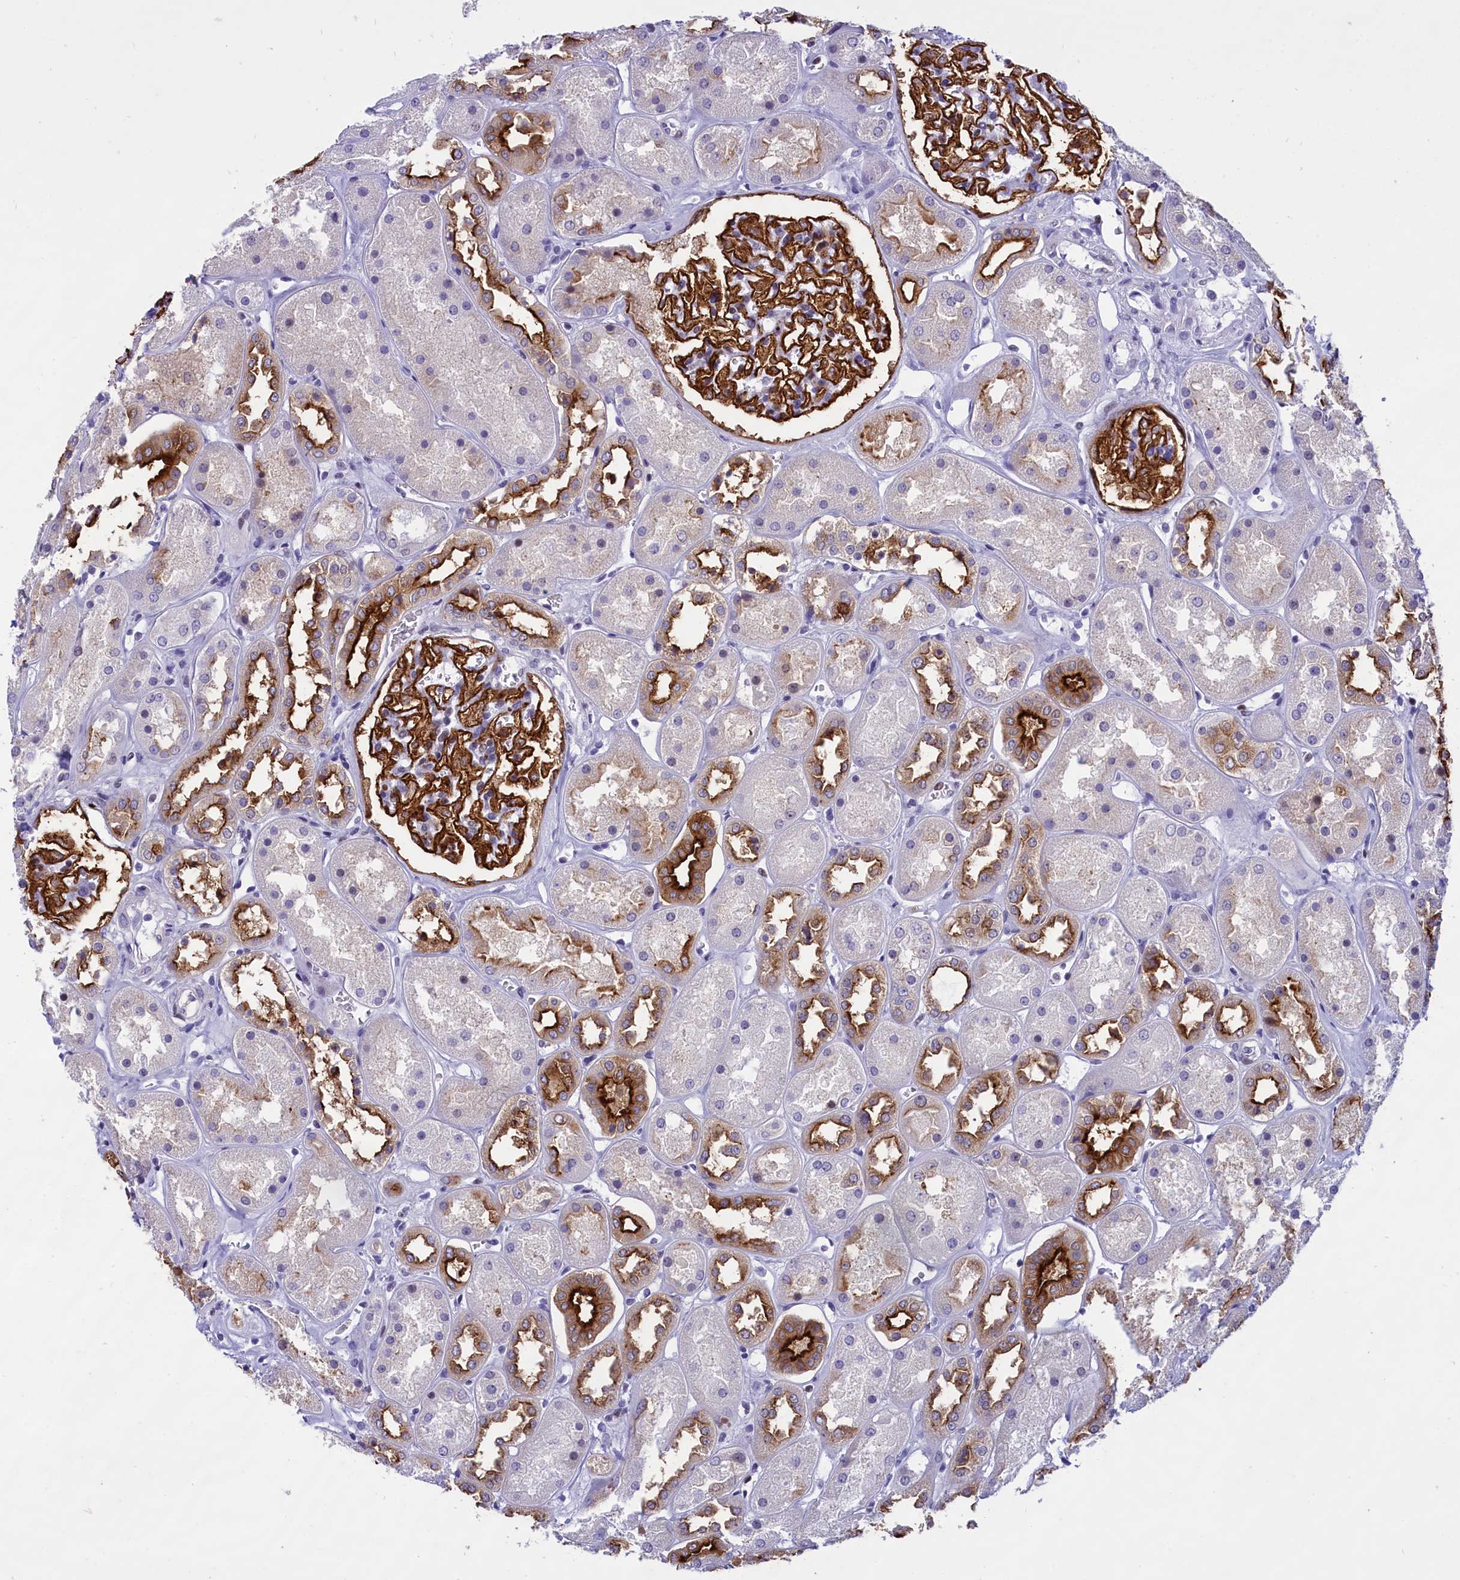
{"staining": {"intensity": "strong", "quantity": ">75%", "location": "cytoplasmic/membranous"}, "tissue": "kidney", "cell_type": "Cells in glomeruli", "image_type": "normal", "snomed": [{"axis": "morphology", "description": "Normal tissue, NOS"}, {"axis": "topography", "description": "Kidney"}], "caption": "Cells in glomeruli reveal high levels of strong cytoplasmic/membranous positivity in approximately >75% of cells in unremarkable human kidney.", "gene": "SPIRE2", "patient": {"sex": "male", "age": 70}}